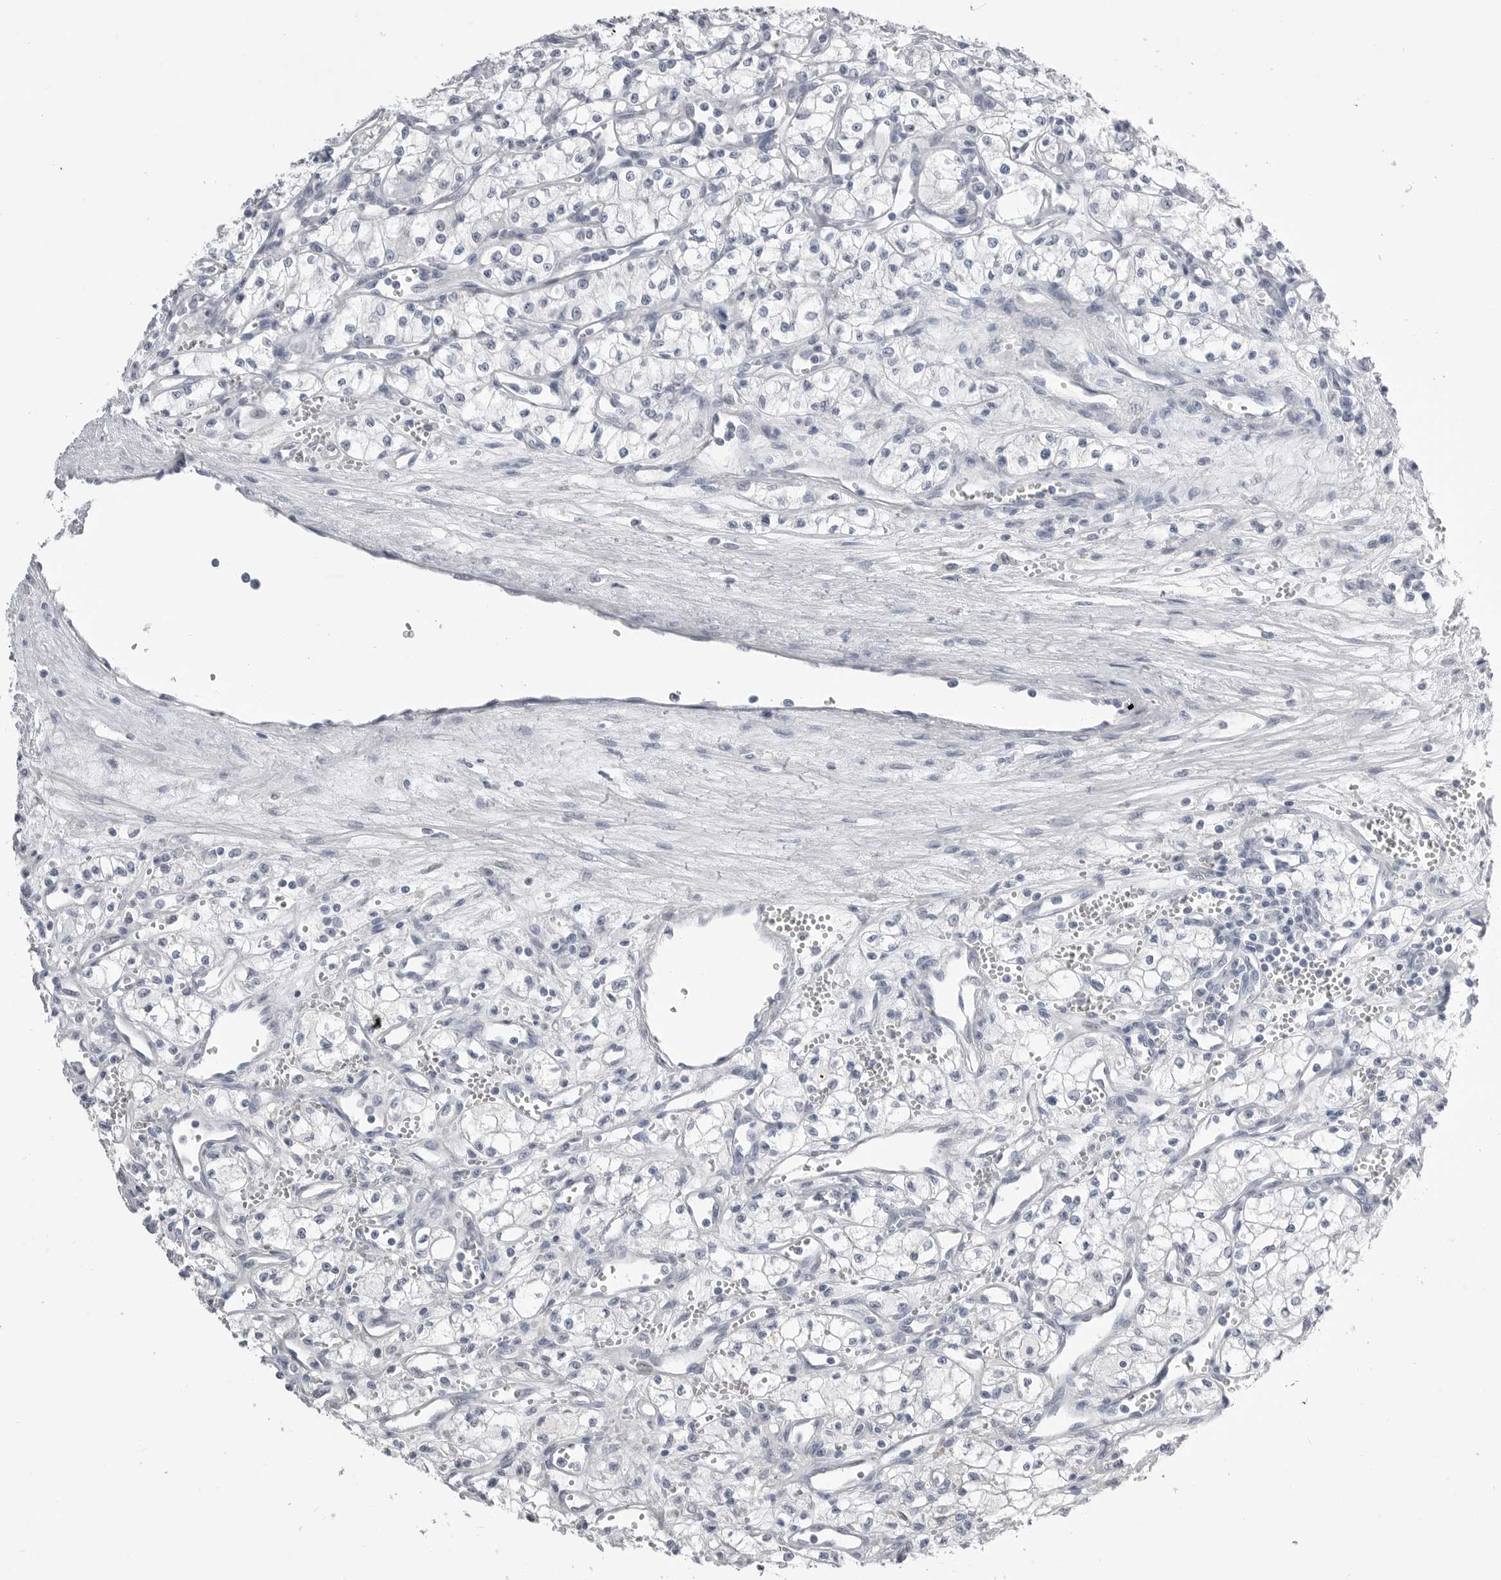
{"staining": {"intensity": "negative", "quantity": "none", "location": "none"}, "tissue": "renal cancer", "cell_type": "Tumor cells", "image_type": "cancer", "snomed": [{"axis": "morphology", "description": "Adenocarcinoma, NOS"}, {"axis": "topography", "description": "Kidney"}], "caption": "Adenocarcinoma (renal) was stained to show a protein in brown. There is no significant staining in tumor cells.", "gene": "CPB1", "patient": {"sex": "male", "age": 59}}